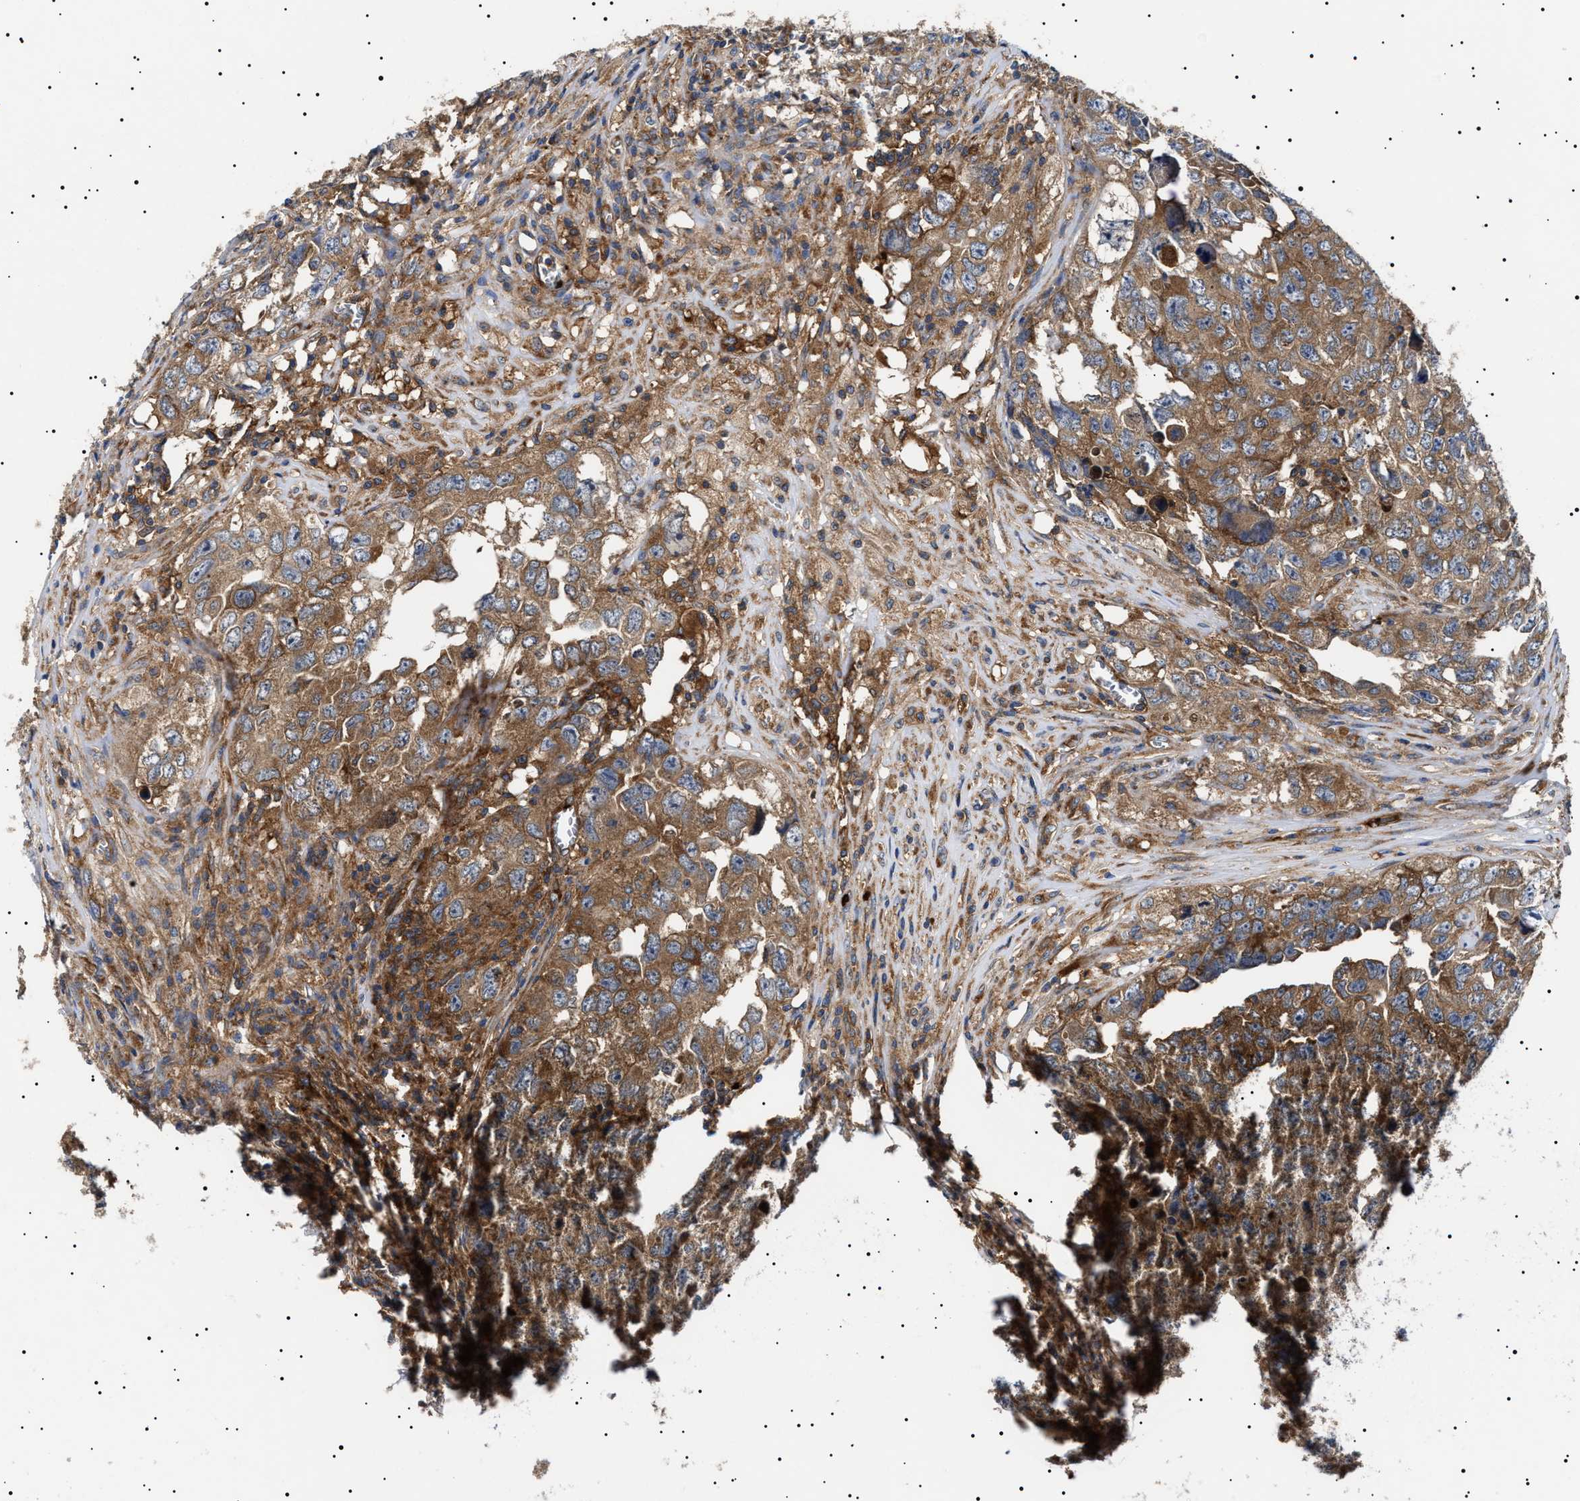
{"staining": {"intensity": "moderate", "quantity": ">75%", "location": "cytoplasmic/membranous"}, "tissue": "testis cancer", "cell_type": "Tumor cells", "image_type": "cancer", "snomed": [{"axis": "morphology", "description": "Seminoma, NOS"}, {"axis": "morphology", "description": "Carcinoma, Embryonal, NOS"}, {"axis": "topography", "description": "Testis"}], "caption": "About >75% of tumor cells in human testis embryonal carcinoma show moderate cytoplasmic/membranous protein positivity as visualized by brown immunohistochemical staining.", "gene": "TPP2", "patient": {"sex": "male", "age": 43}}